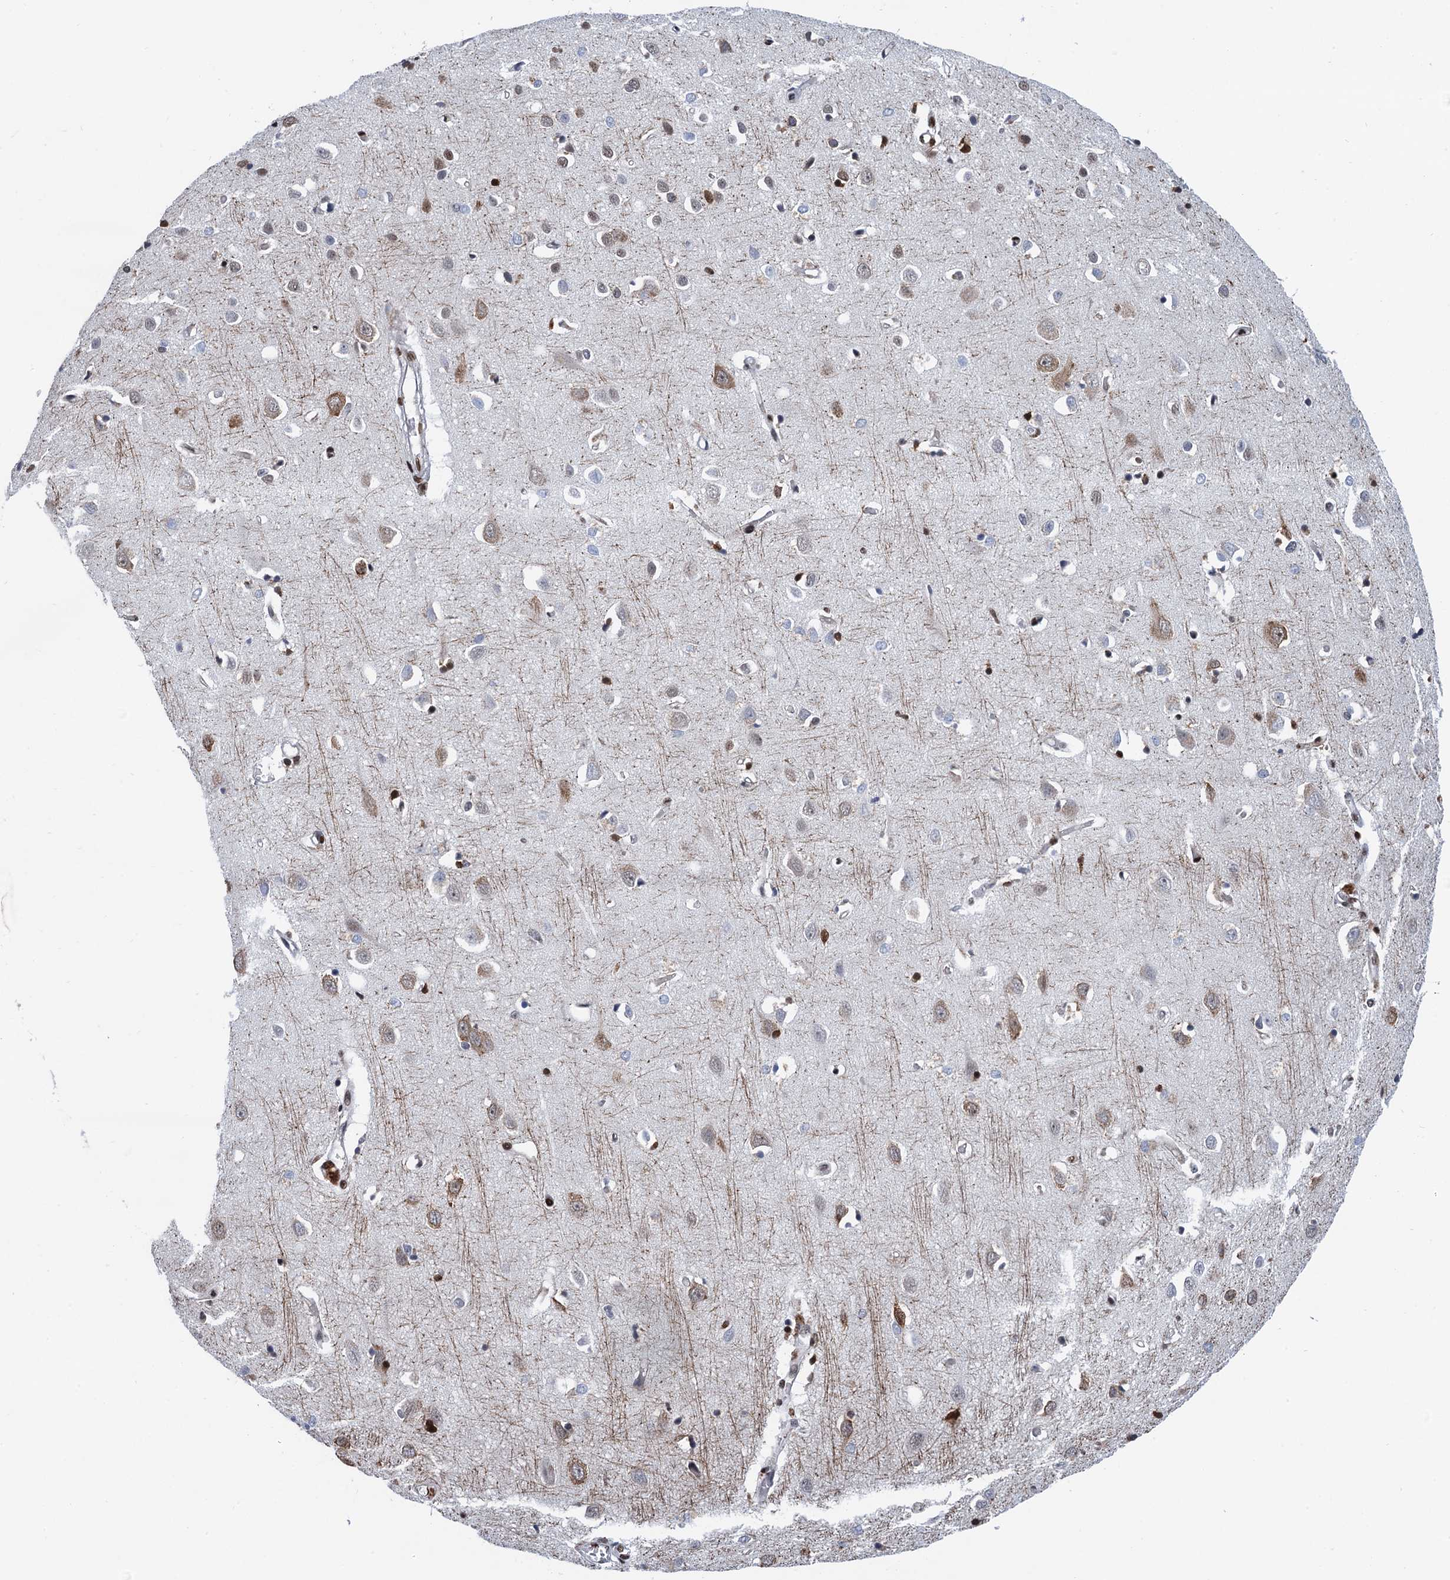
{"staining": {"intensity": "strong", "quantity": ">75%", "location": "nuclear"}, "tissue": "cerebral cortex", "cell_type": "Endothelial cells", "image_type": "normal", "snomed": [{"axis": "morphology", "description": "Normal tissue, NOS"}, {"axis": "topography", "description": "Cerebral cortex"}], "caption": "Immunohistochemical staining of benign human cerebral cortex demonstrates high levels of strong nuclear positivity in about >75% of endothelial cells.", "gene": "PPP4R1", "patient": {"sex": "female", "age": 64}}